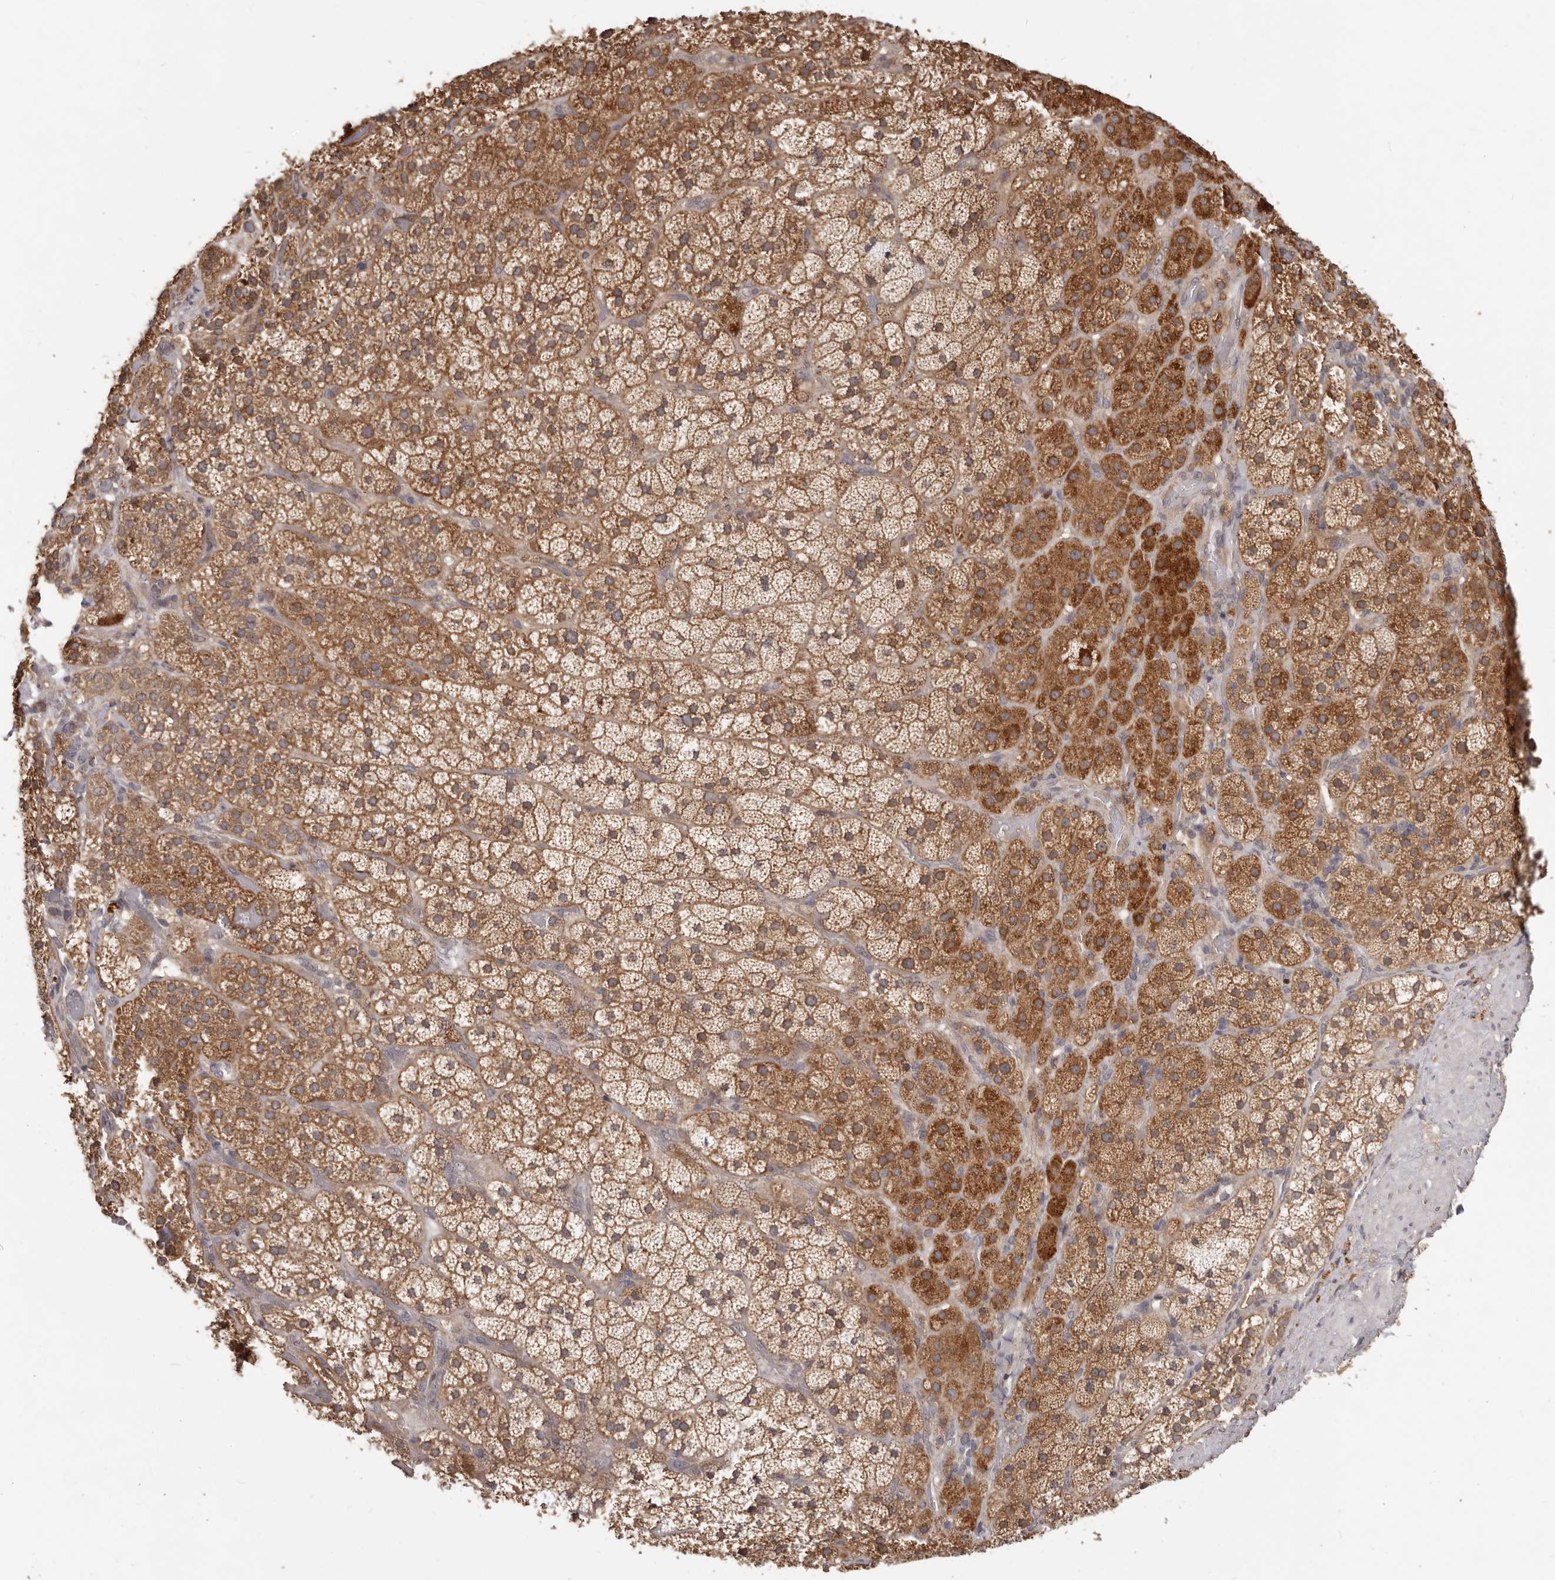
{"staining": {"intensity": "strong", "quantity": ">75%", "location": "cytoplasmic/membranous"}, "tissue": "adrenal gland", "cell_type": "Glandular cells", "image_type": "normal", "snomed": [{"axis": "morphology", "description": "Normal tissue, NOS"}, {"axis": "topography", "description": "Adrenal gland"}], "caption": "A histopathology image showing strong cytoplasmic/membranous expression in about >75% of glandular cells in benign adrenal gland, as visualized by brown immunohistochemical staining.", "gene": "MTO1", "patient": {"sex": "male", "age": 57}}